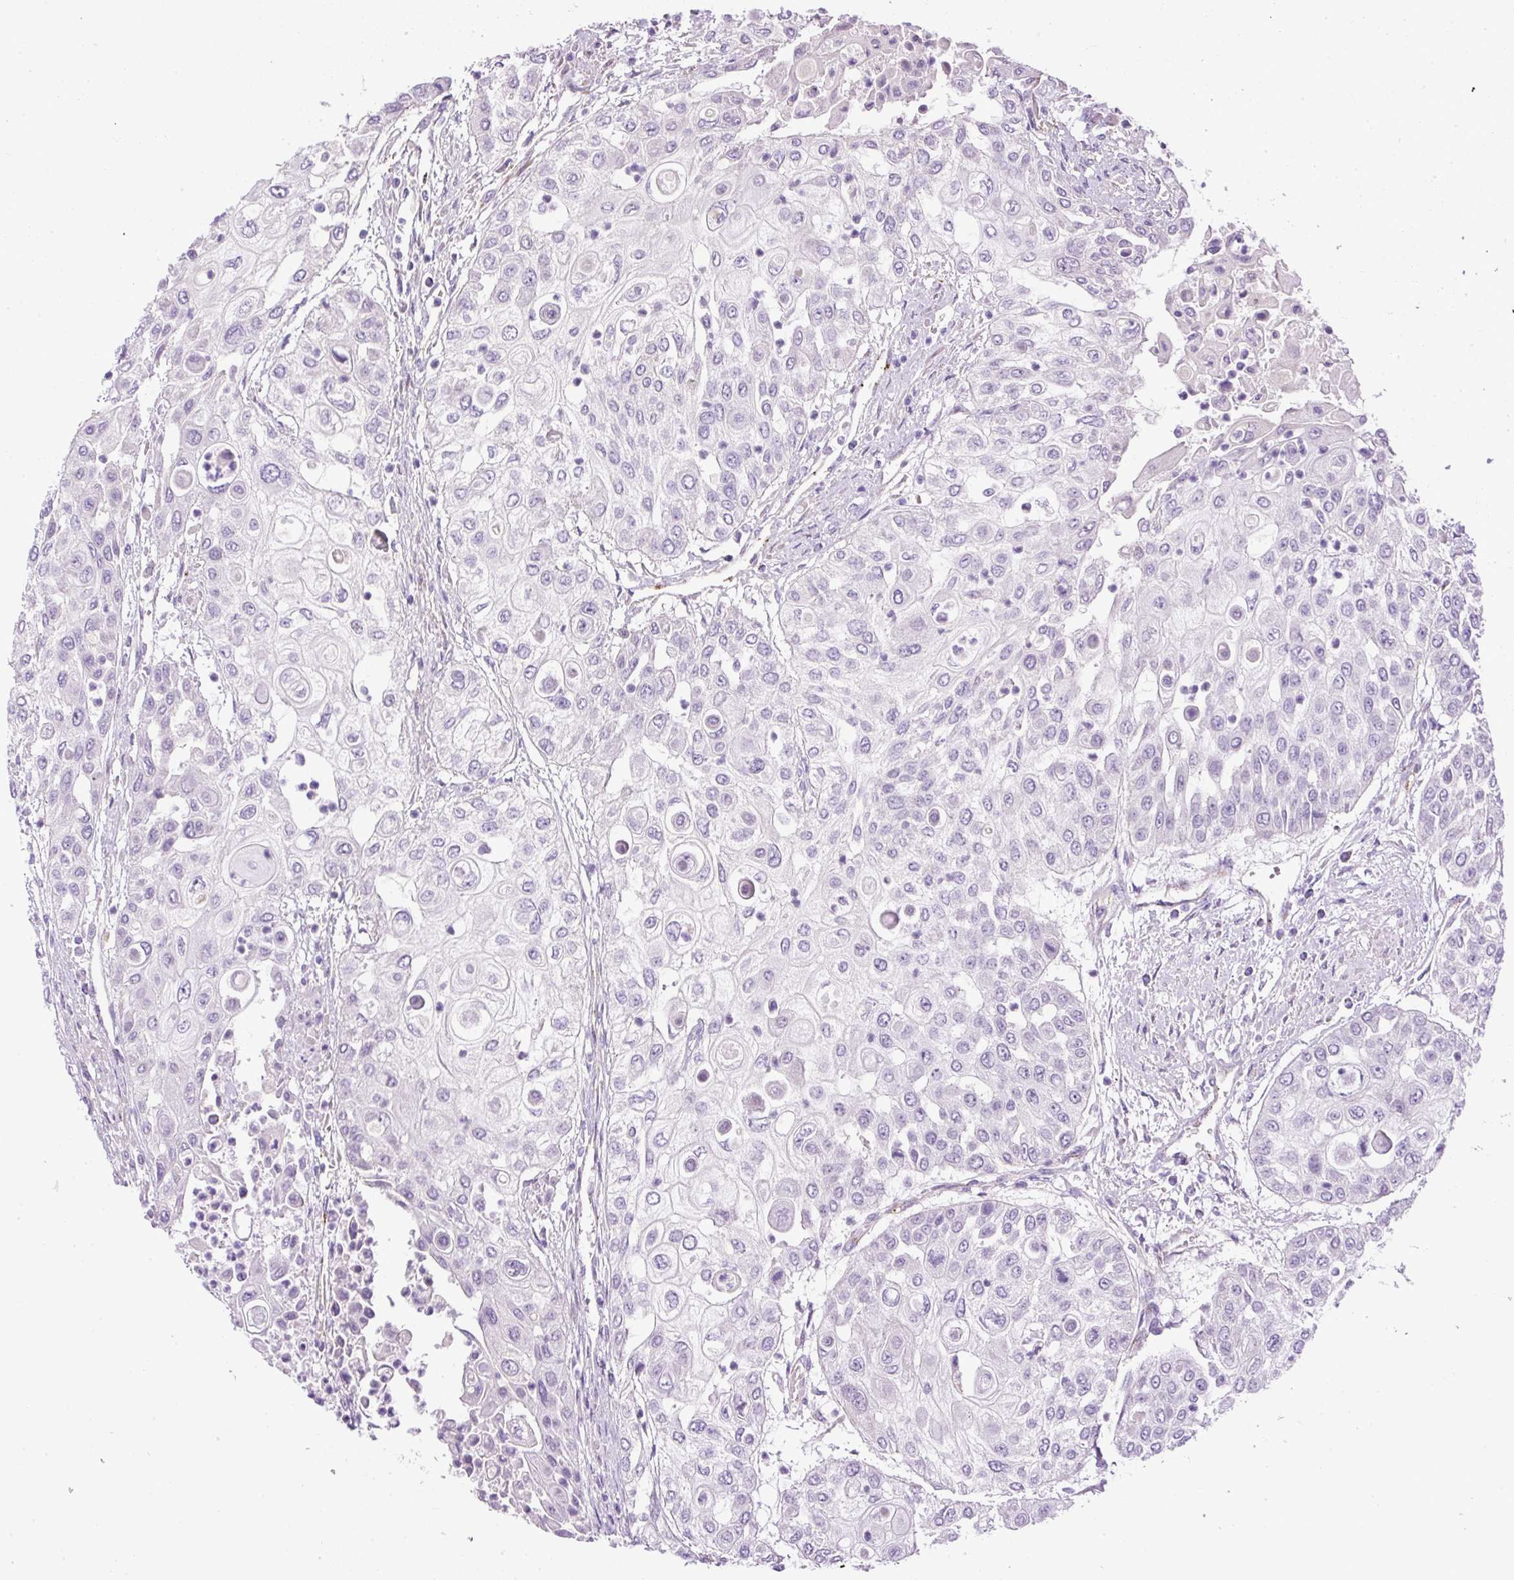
{"staining": {"intensity": "negative", "quantity": "none", "location": "none"}, "tissue": "urothelial cancer", "cell_type": "Tumor cells", "image_type": "cancer", "snomed": [{"axis": "morphology", "description": "Urothelial carcinoma, High grade"}, {"axis": "topography", "description": "Urinary bladder"}], "caption": "Tumor cells show no significant expression in urothelial cancer.", "gene": "LEFTY2", "patient": {"sex": "female", "age": 79}}